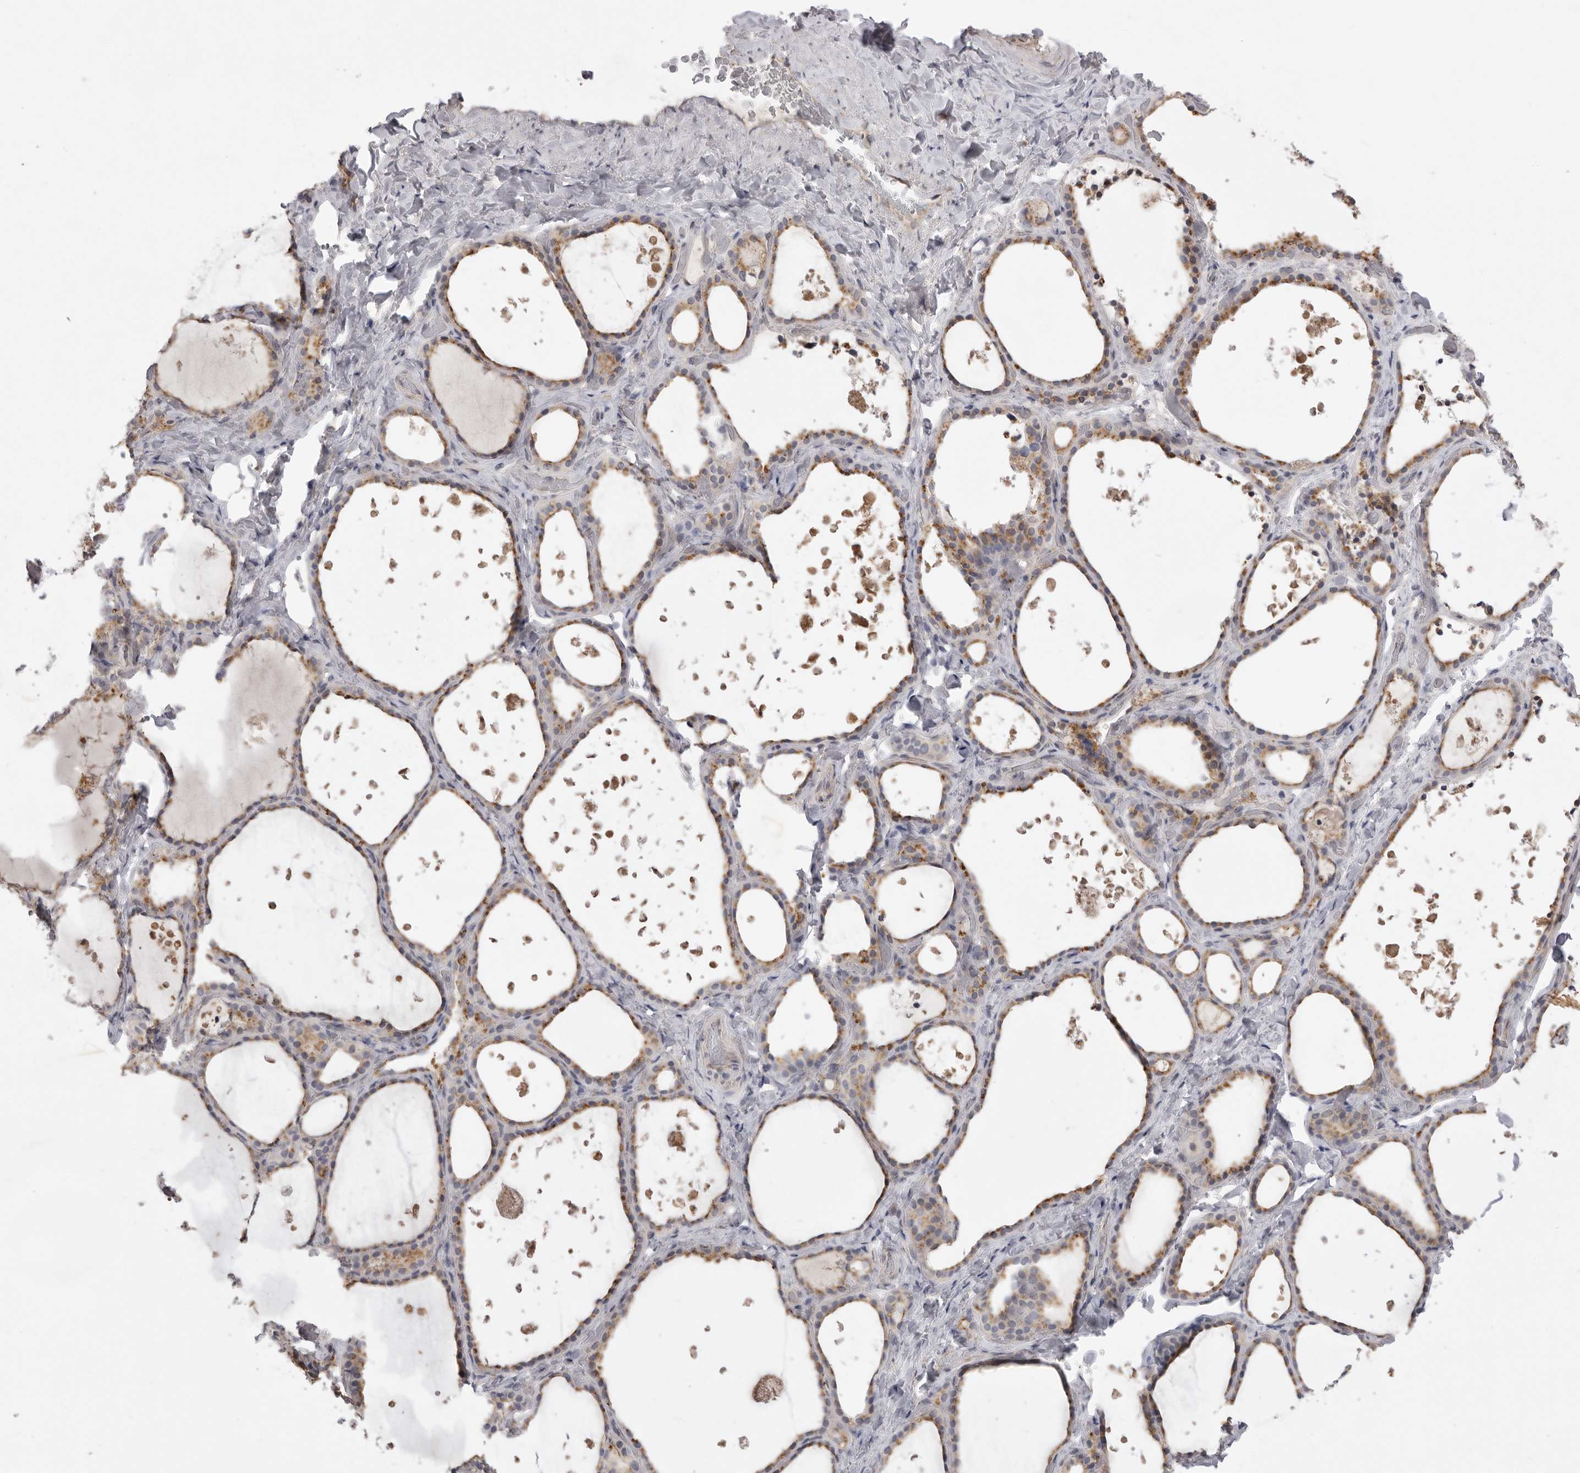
{"staining": {"intensity": "moderate", "quantity": "25%-75%", "location": "cytoplasmic/membranous"}, "tissue": "thyroid gland", "cell_type": "Glandular cells", "image_type": "normal", "snomed": [{"axis": "morphology", "description": "Normal tissue, NOS"}, {"axis": "topography", "description": "Thyroid gland"}], "caption": "IHC (DAB (3,3'-diaminobenzidine)) staining of benign human thyroid gland reveals moderate cytoplasmic/membranous protein expression in about 25%-75% of glandular cells.", "gene": "TLR3", "patient": {"sex": "female", "age": 44}}